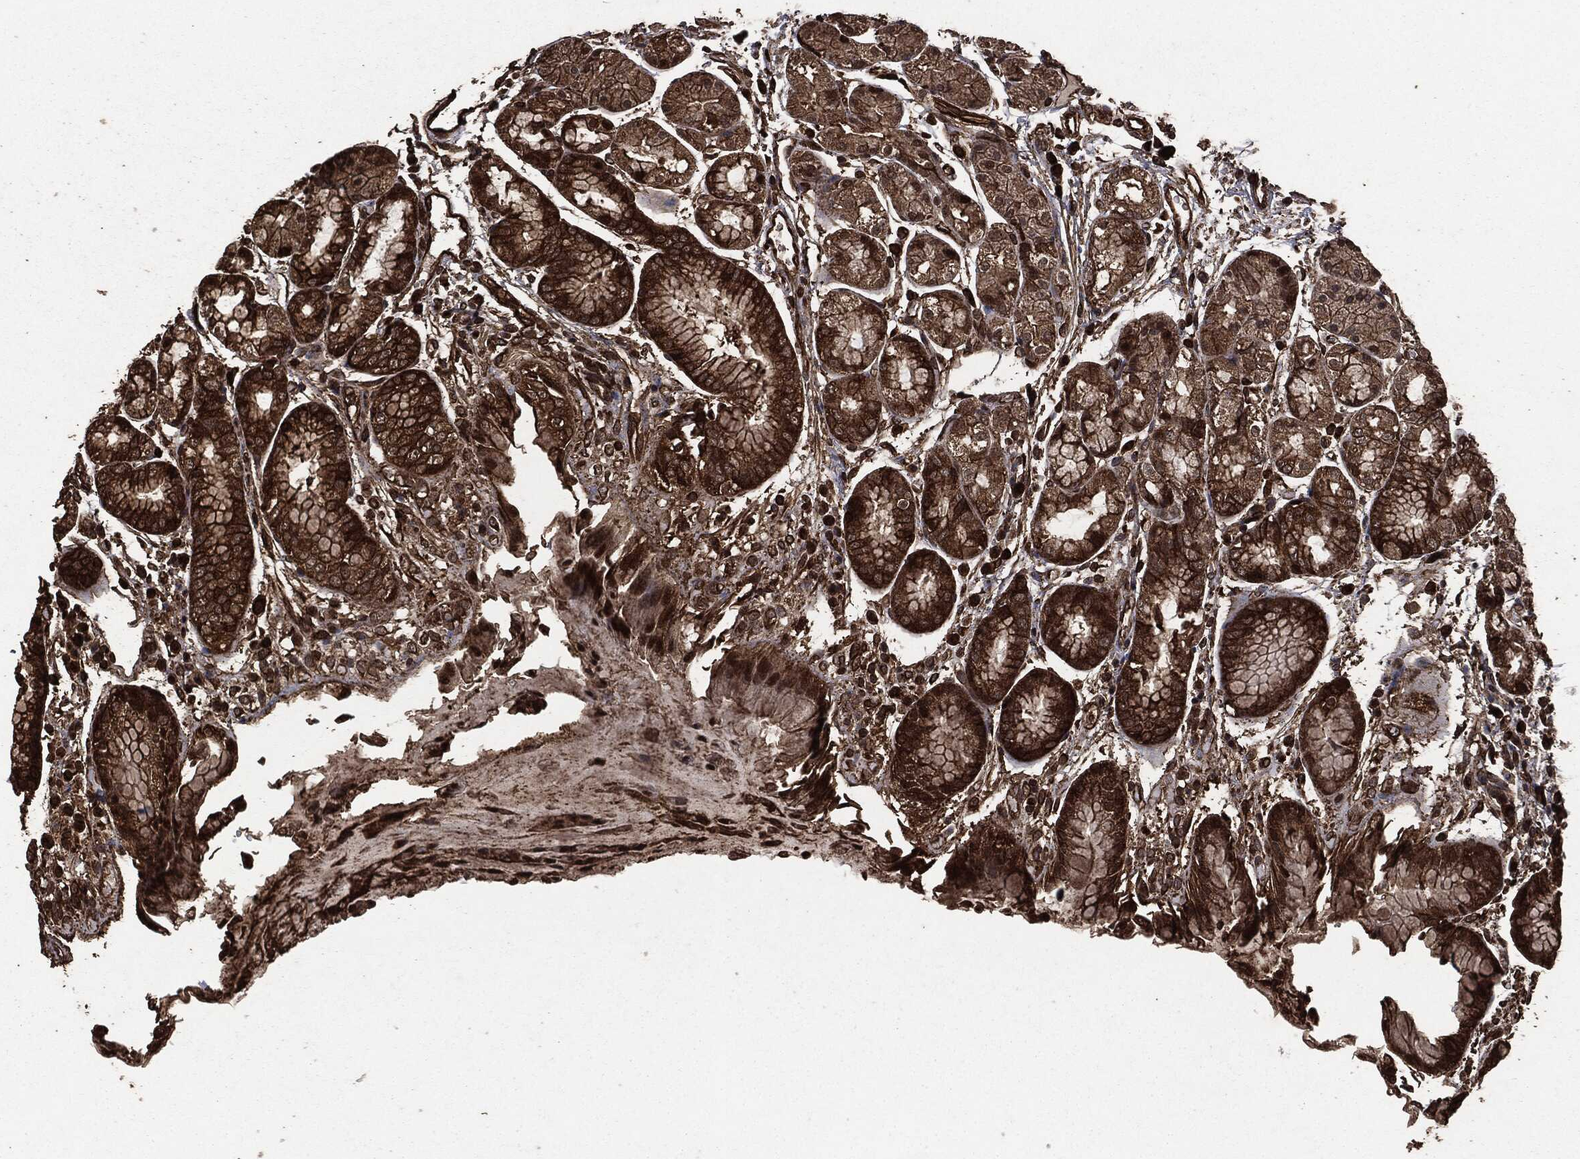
{"staining": {"intensity": "strong", "quantity": "25%-75%", "location": "cytoplasmic/membranous"}, "tissue": "stomach", "cell_type": "Glandular cells", "image_type": "normal", "snomed": [{"axis": "morphology", "description": "Normal tissue, NOS"}, {"axis": "topography", "description": "Stomach, upper"}], "caption": "IHC photomicrograph of benign stomach: stomach stained using immunohistochemistry (IHC) shows high levels of strong protein expression localized specifically in the cytoplasmic/membranous of glandular cells, appearing as a cytoplasmic/membranous brown color.", "gene": "HRAS", "patient": {"sex": "male", "age": 72}}